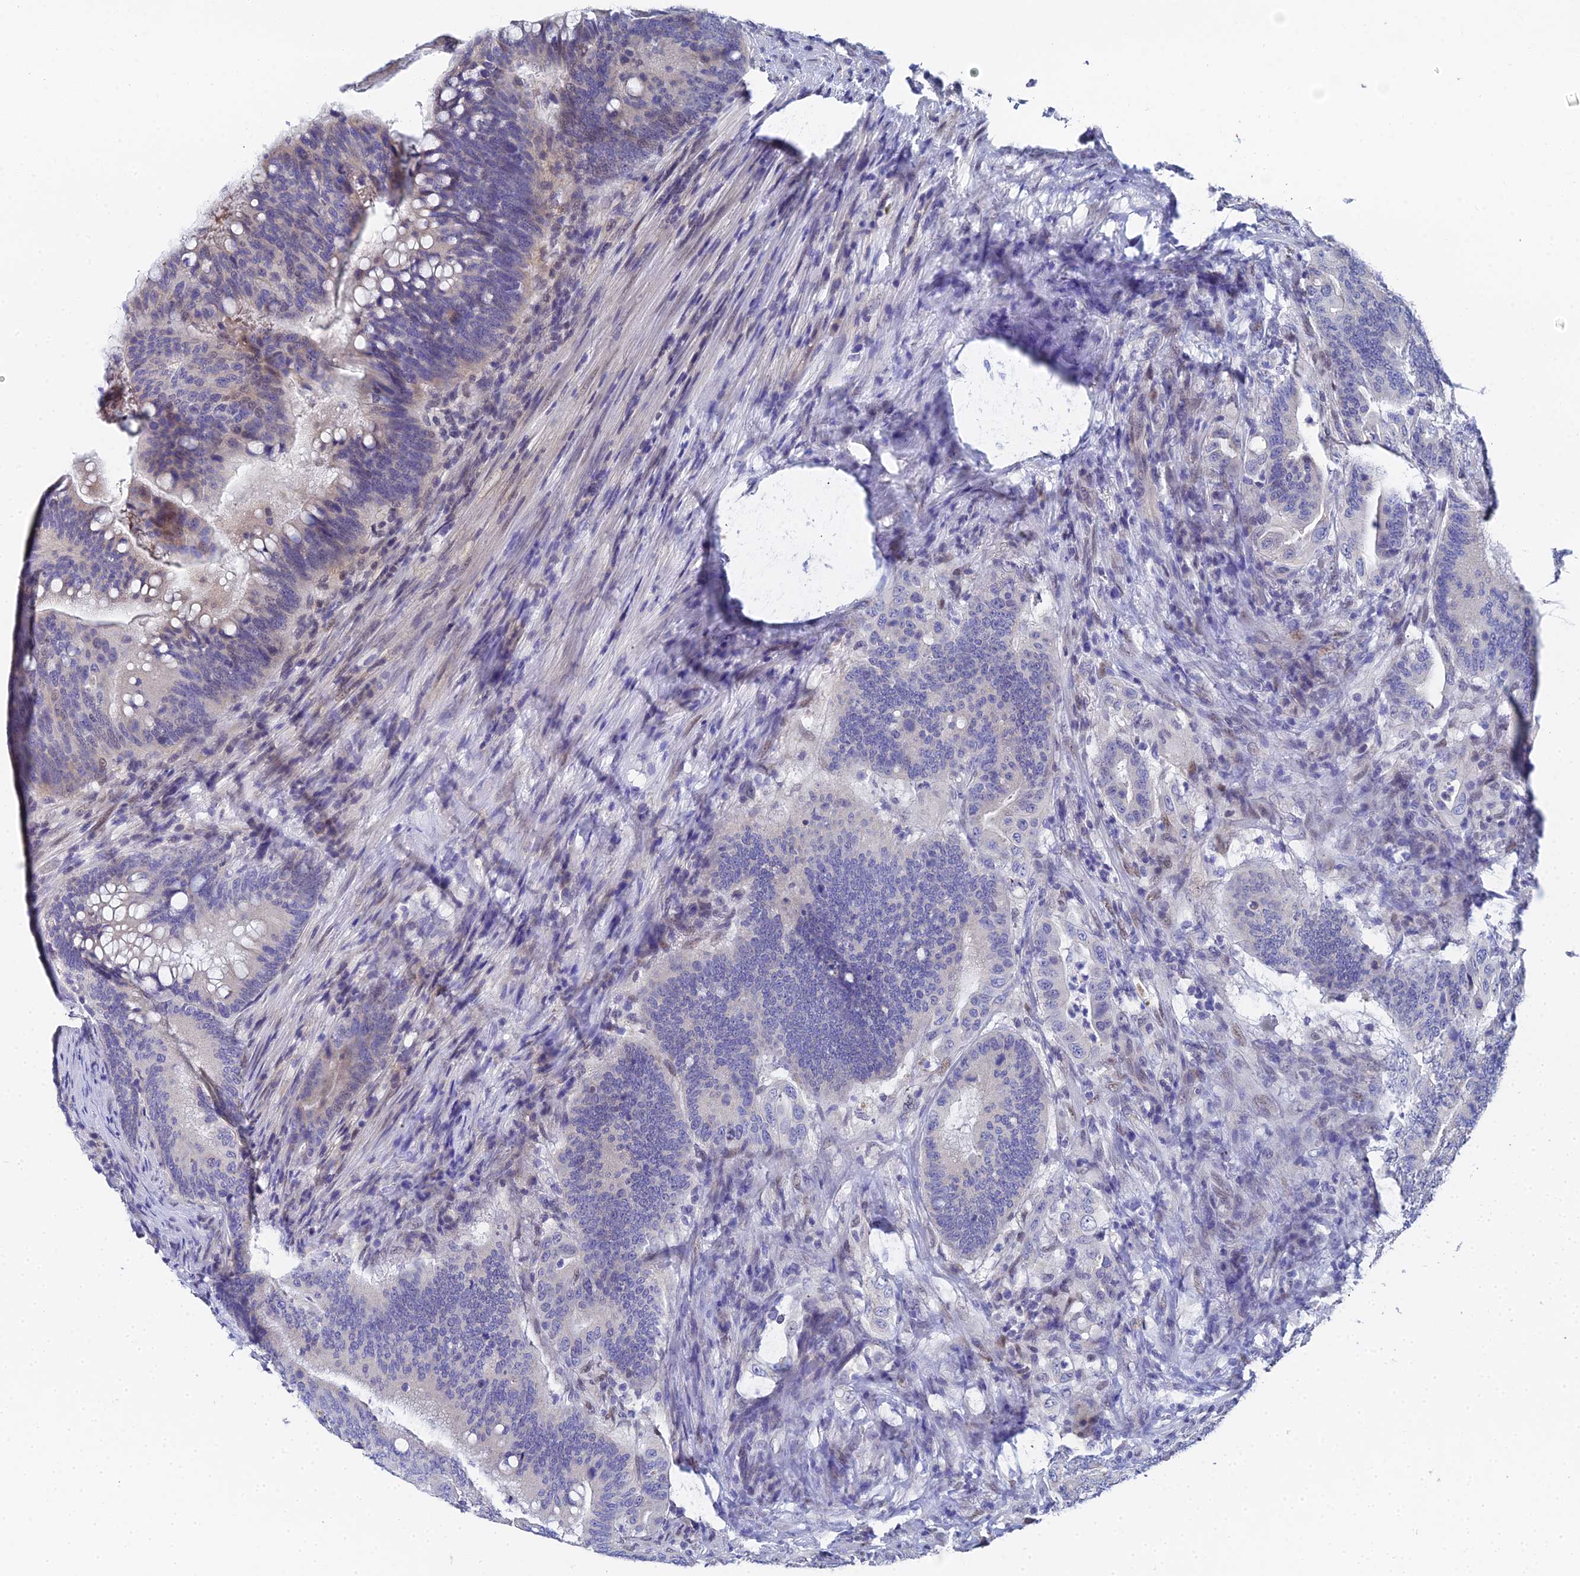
{"staining": {"intensity": "weak", "quantity": "25%-75%", "location": "cytoplasmic/membranous,nuclear"}, "tissue": "colorectal cancer", "cell_type": "Tumor cells", "image_type": "cancer", "snomed": [{"axis": "morphology", "description": "Adenocarcinoma, NOS"}, {"axis": "topography", "description": "Colon"}], "caption": "Approximately 25%-75% of tumor cells in adenocarcinoma (colorectal) show weak cytoplasmic/membranous and nuclear protein staining as visualized by brown immunohistochemical staining.", "gene": "OCM", "patient": {"sex": "female", "age": 66}}